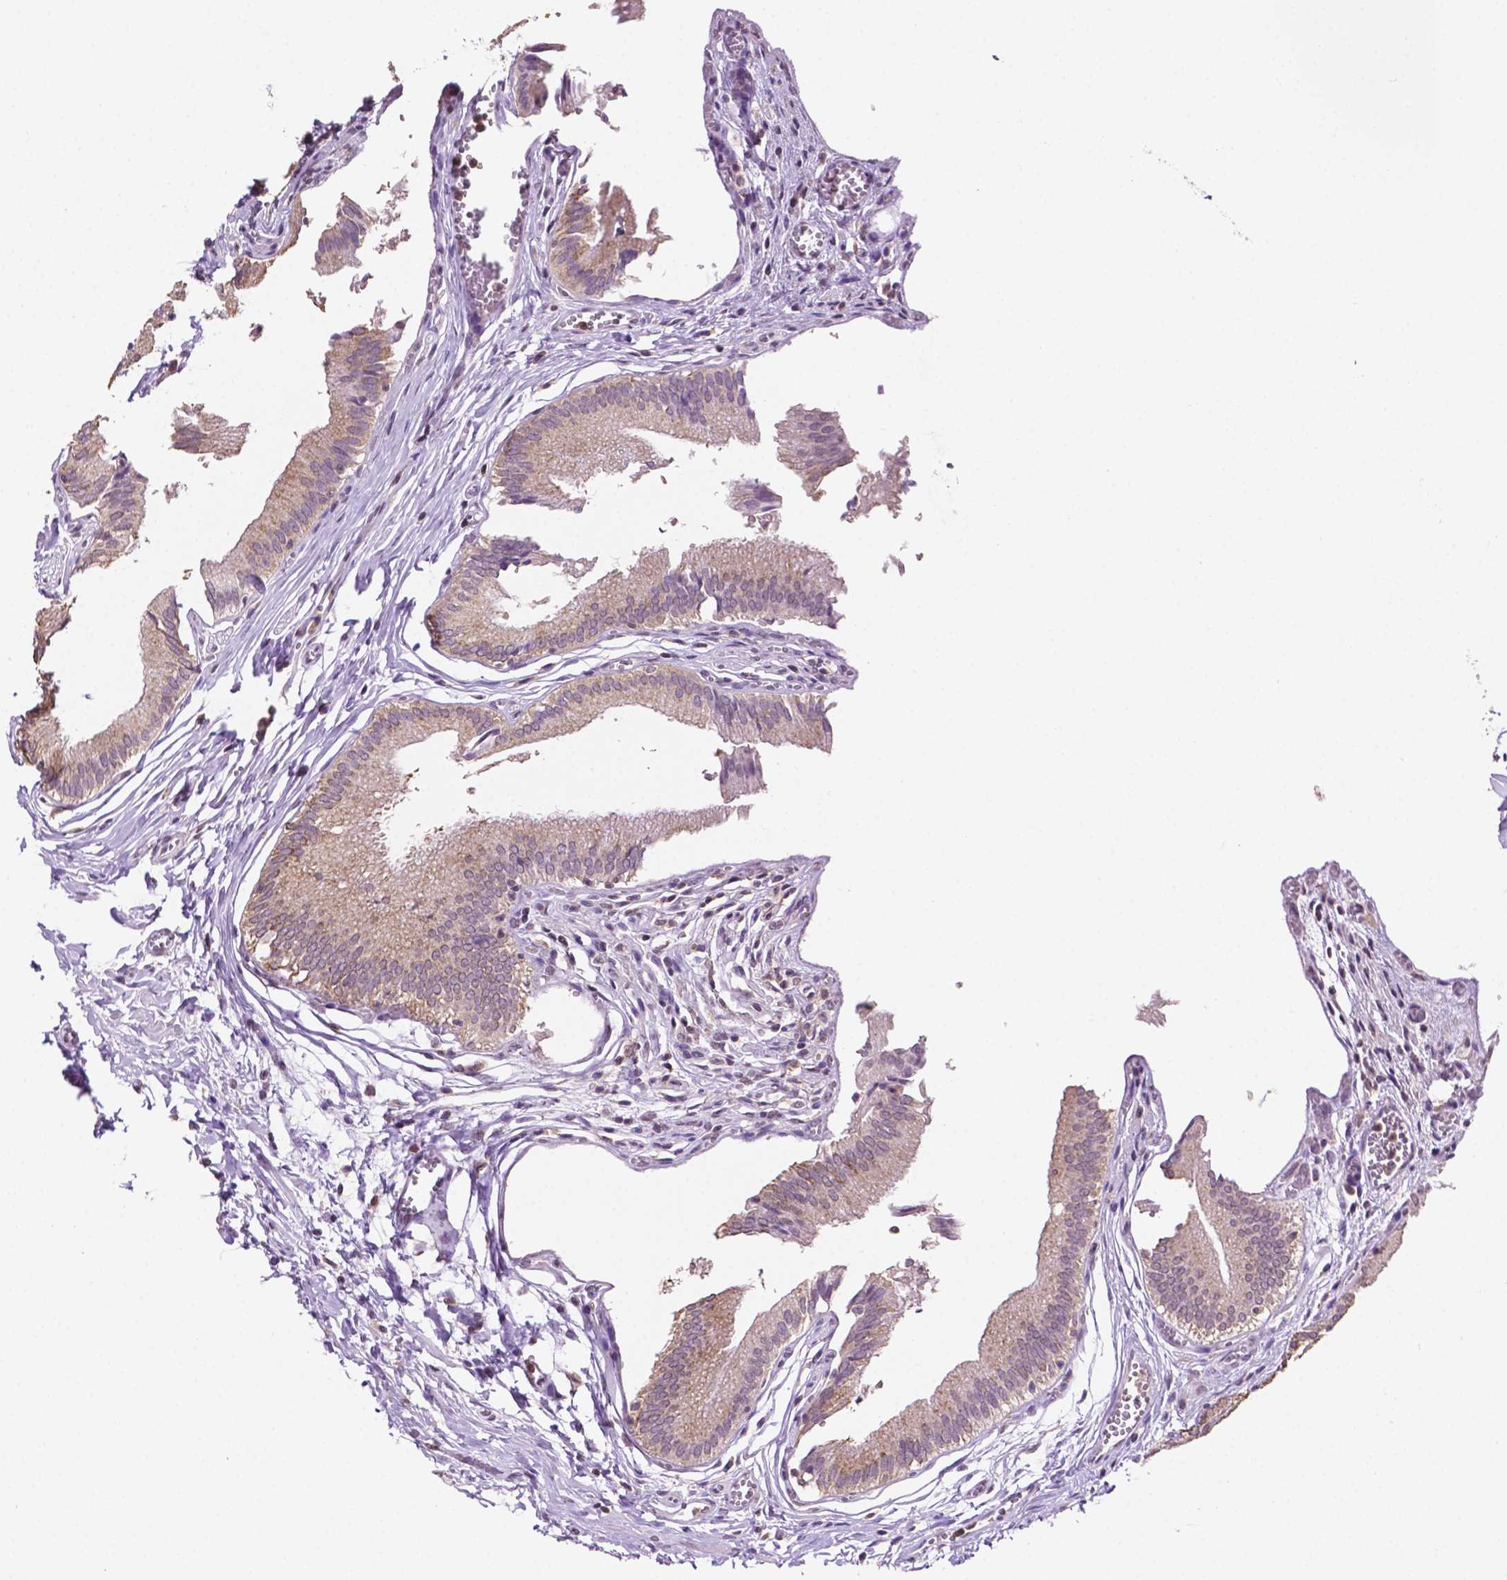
{"staining": {"intensity": "weak", "quantity": ">75%", "location": "cytoplasmic/membranous"}, "tissue": "gallbladder", "cell_type": "Glandular cells", "image_type": "normal", "snomed": [{"axis": "morphology", "description": "Normal tissue, NOS"}, {"axis": "topography", "description": "Gallbladder"}, {"axis": "topography", "description": "Peripheral nerve tissue"}], "caption": "Gallbladder stained with a brown dye reveals weak cytoplasmic/membranous positive positivity in about >75% of glandular cells.", "gene": "PTPN6", "patient": {"sex": "male", "age": 17}}